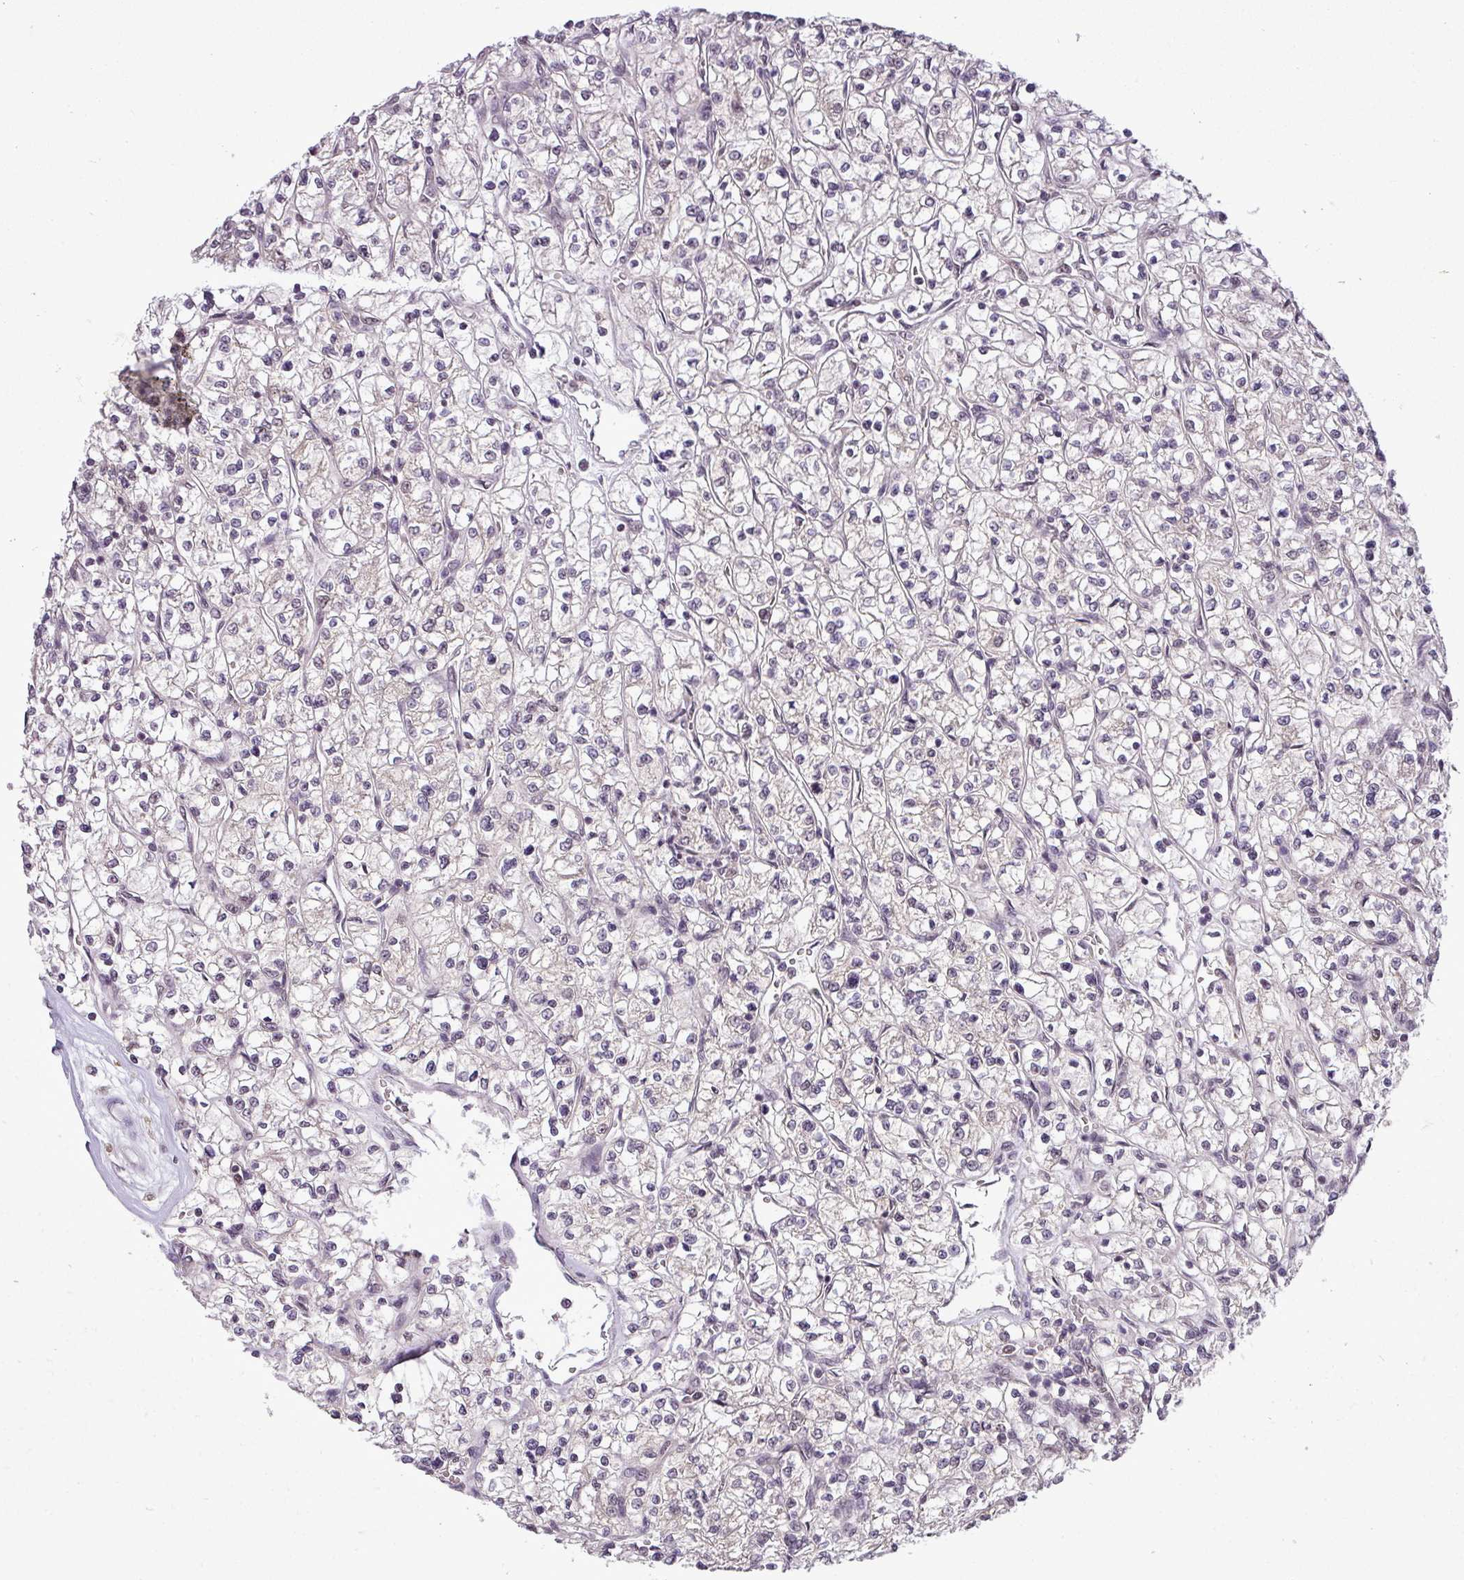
{"staining": {"intensity": "negative", "quantity": "none", "location": "none"}, "tissue": "renal cancer", "cell_type": "Tumor cells", "image_type": "cancer", "snomed": [{"axis": "morphology", "description": "Adenocarcinoma, NOS"}, {"axis": "topography", "description": "Kidney"}], "caption": "Immunohistochemical staining of human renal cancer (adenocarcinoma) exhibits no significant positivity in tumor cells.", "gene": "MFHAS1", "patient": {"sex": "female", "age": 64}}